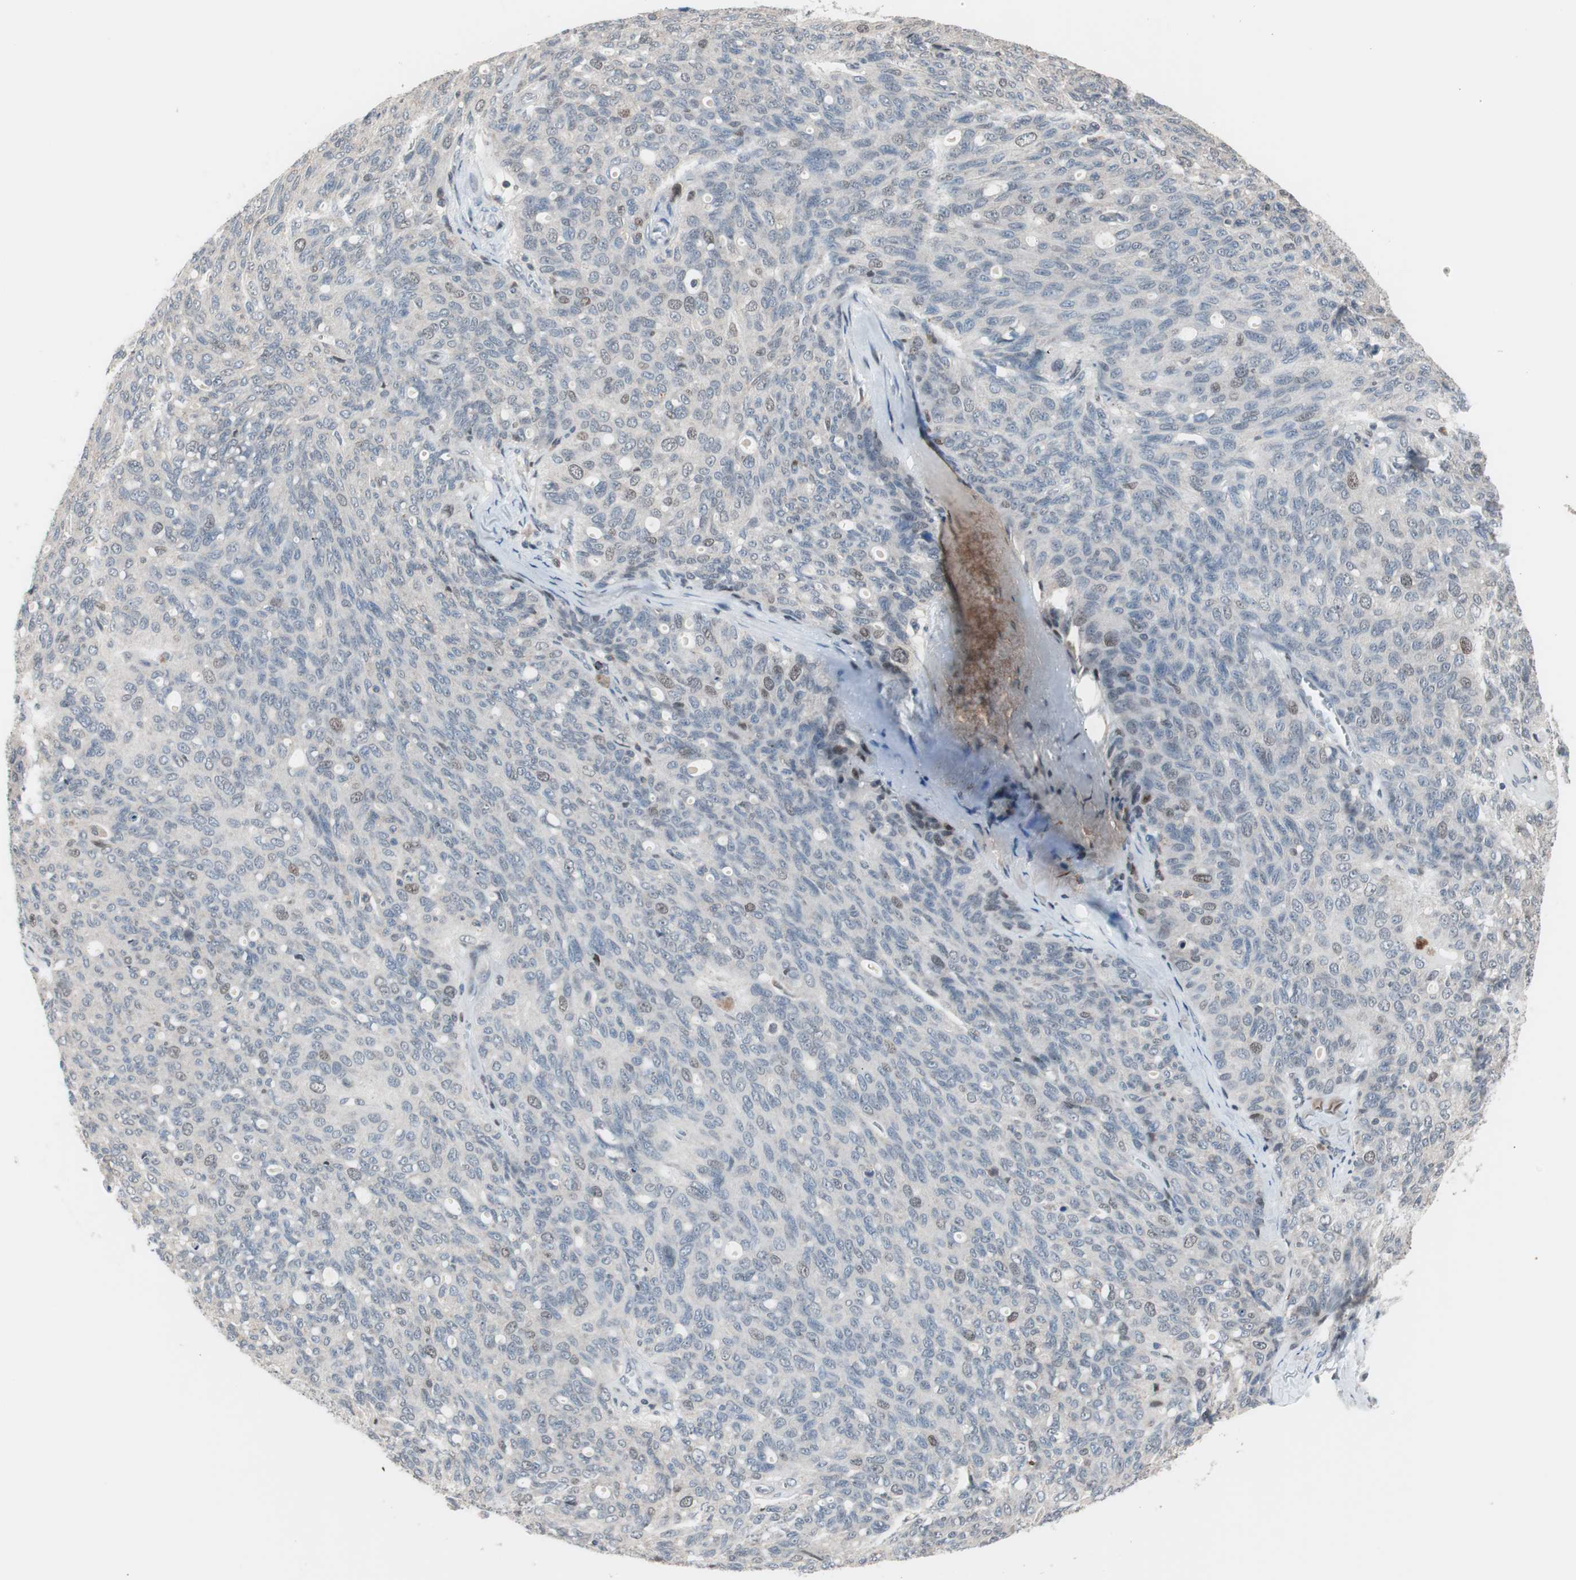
{"staining": {"intensity": "negative", "quantity": "none", "location": "none"}, "tissue": "ovarian cancer", "cell_type": "Tumor cells", "image_type": "cancer", "snomed": [{"axis": "morphology", "description": "Carcinoma, endometroid"}, {"axis": "topography", "description": "Ovary"}], "caption": "This is a image of immunohistochemistry (IHC) staining of endometroid carcinoma (ovarian), which shows no positivity in tumor cells. (Stains: DAB immunohistochemistry with hematoxylin counter stain, Microscopy: brightfield microscopy at high magnification).", "gene": "POLH", "patient": {"sex": "female", "age": 60}}